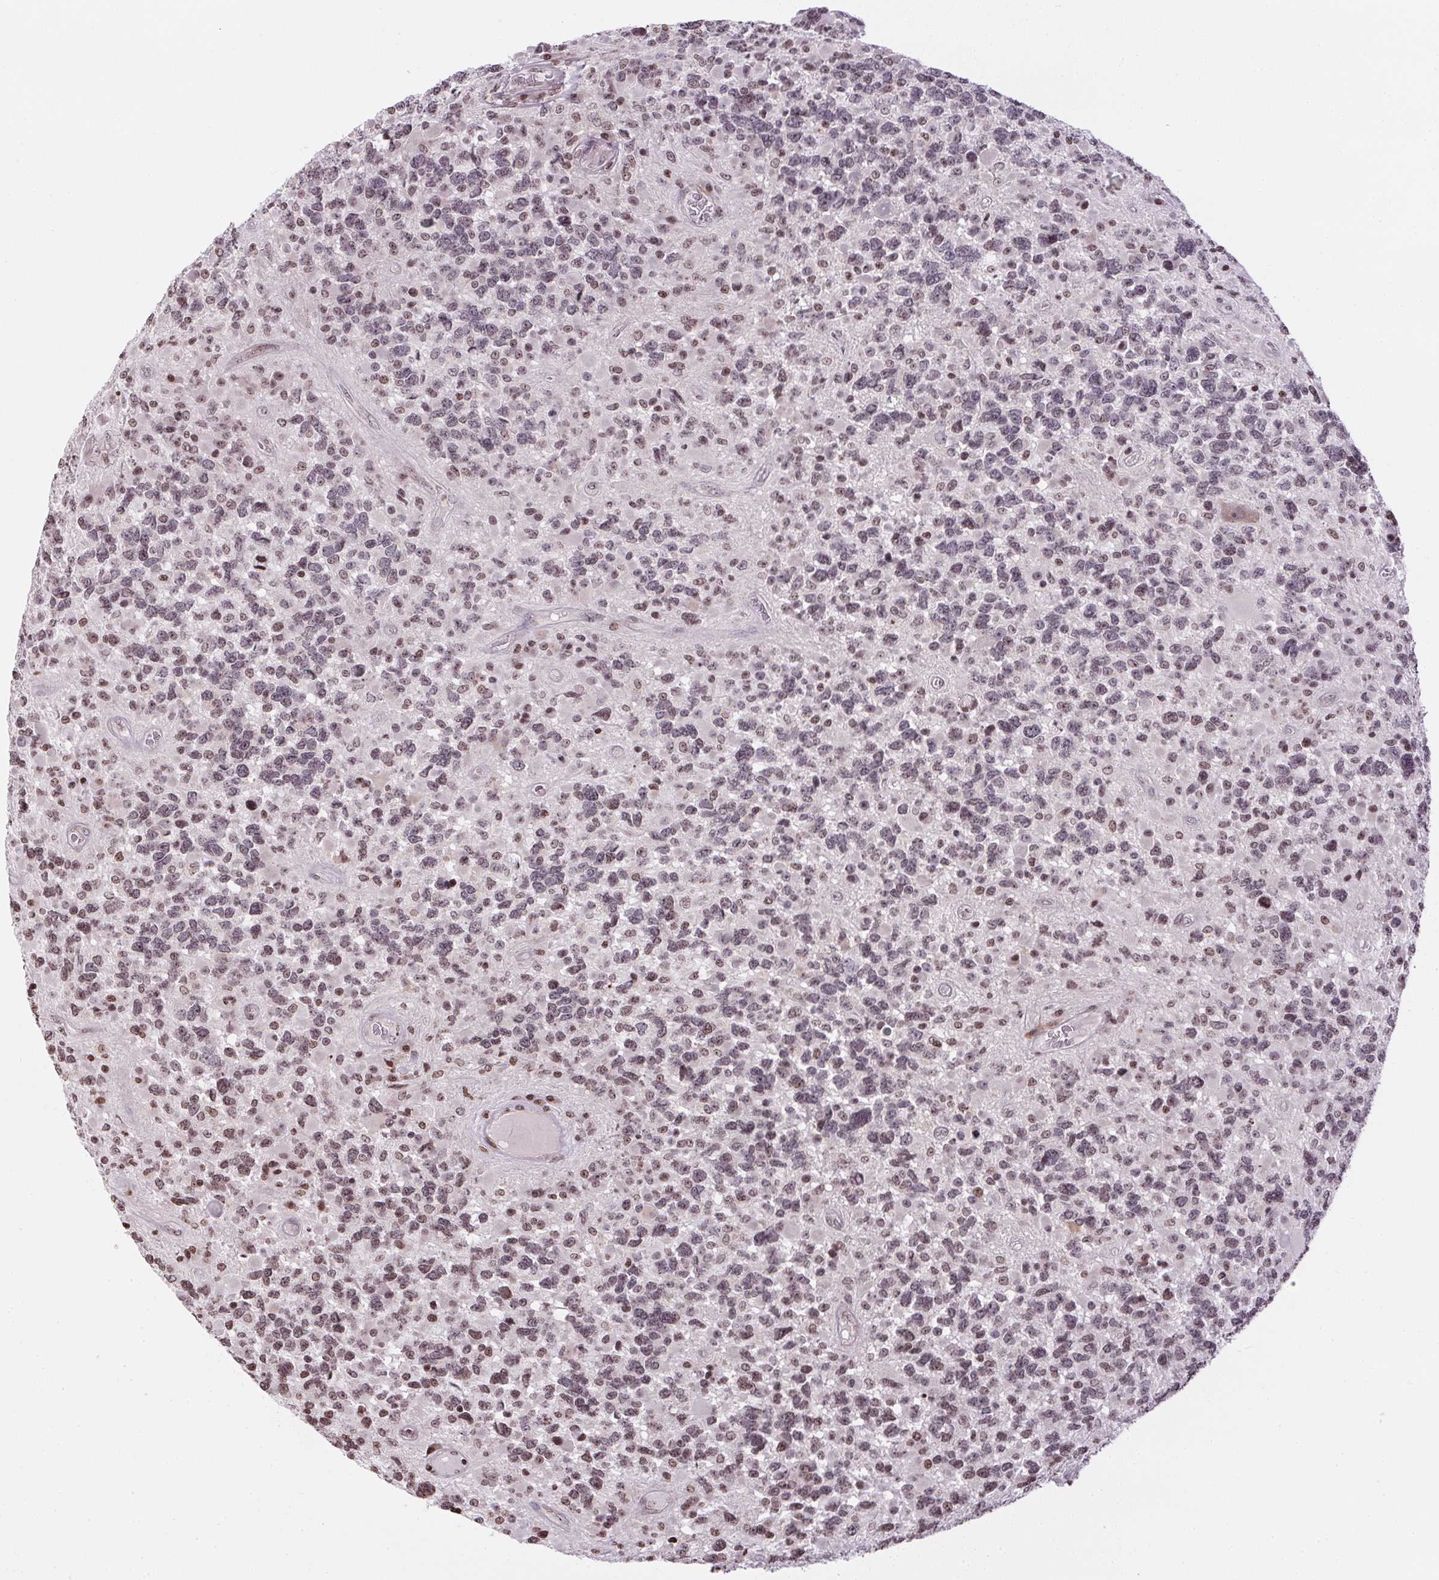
{"staining": {"intensity": "weak", "quantity": "25%-75%", "location": "nuclear"}, "tissue": "glioma", "cell_type": "Tumor cells", "image_type": "cancer", "snomed": [{"axis": "morphology", "description": "Glioma, malignant, High grade"}, {"axis": "topography", "description": "Brain"}], "caption": "Glioma was stained to show a protein in brown. There is low levels of weak nuclear staining in about 25%-75% of tumor cells. (Stains: DAB in brown, nuclei in blue, Microscopy: brightfield microscopy at high magnification).", "gene": "RNF181", "patient": {"sex": "female", "age": 40}}